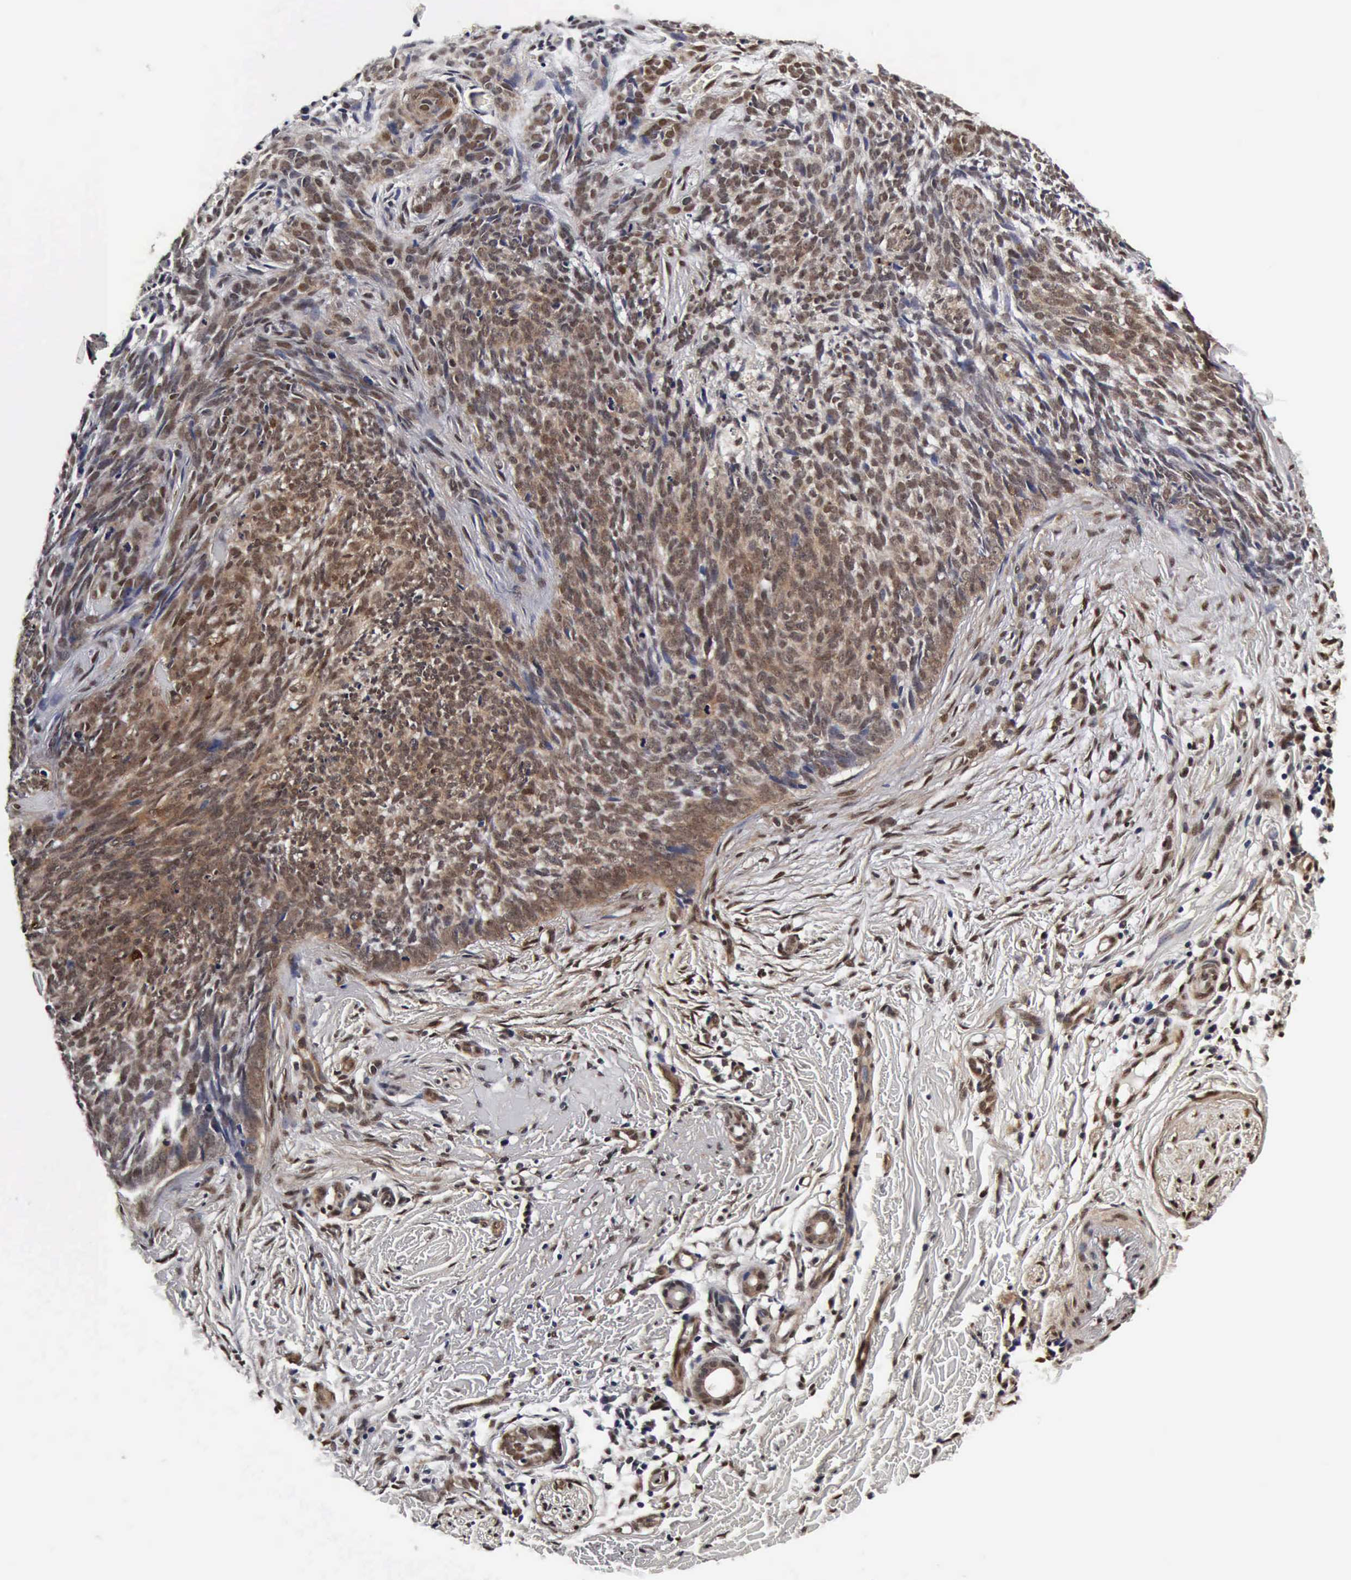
{"staining": {"intensity": "moderate", "quantity": ">75%", "location": "cytoplasmic/membranous,nuclear"}, "tissue": "skin cancer", "cell_type": "Tumor cells", "image_type": "cancer", "snomed": [{"axis": "morphology", "description": "Basal cell carcinoma"}, {"axis": "topography", "description": "Skin"}], "caption": "IHC histopathology image of neoplastic tissue: human skin cancer stained using immunohistochemistry (IHC) displays medium levels of moderate protein expression localized specifically in the cytoplasmic/membranous and nuclear of tumor cells, appearing as a cytoplasmic/membranous and nuclear brown color.", "gene": "UBC", "patient": {"sex": "female", "age": 81}}